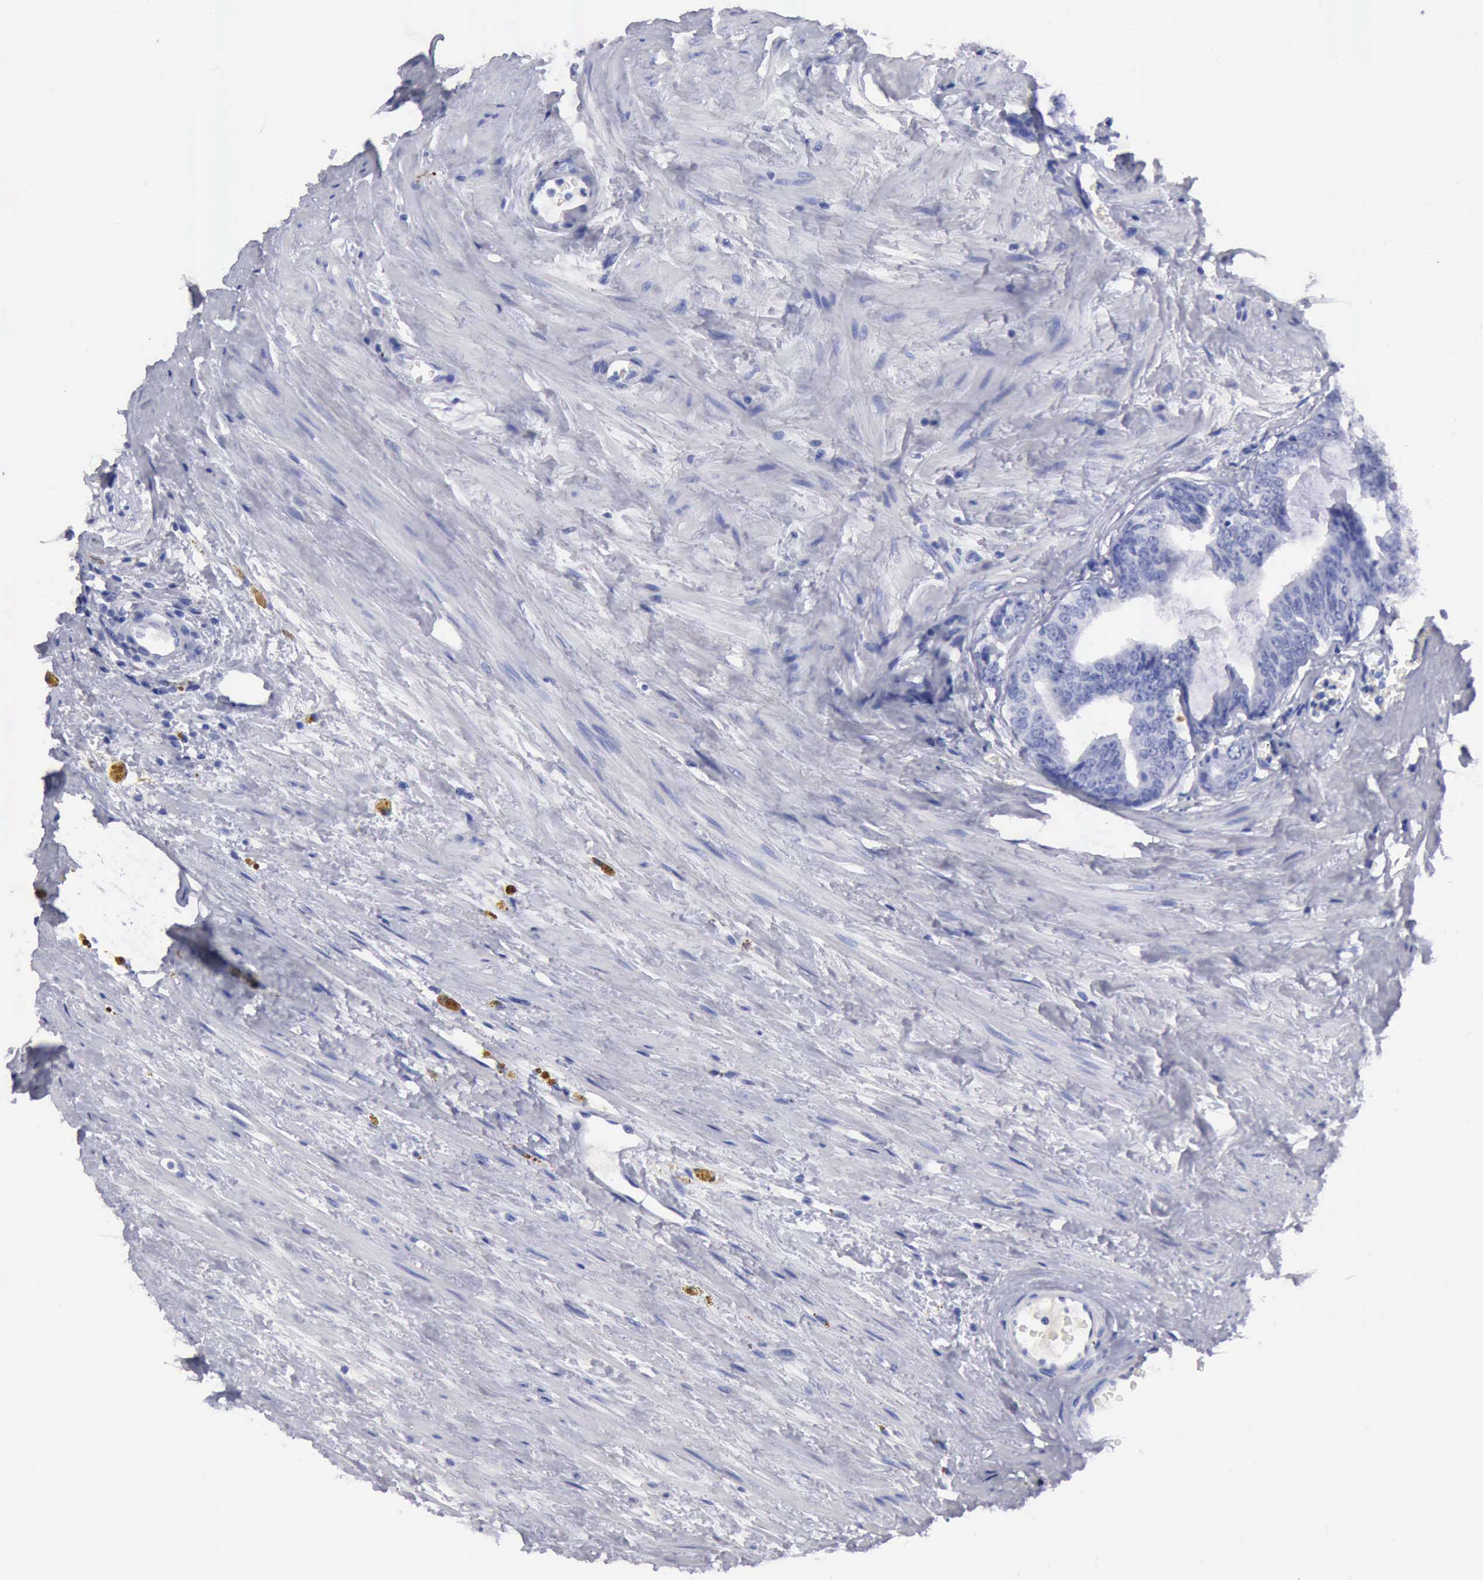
{"staining": {"intensity": "negative", "quantity": "none", "location": "none"}, "tissue": "prostate cancer", "cell_type": "Tumor cells", "image_type": "cancer", "snomed": [{"axis": "morphology", "description": "Adenocarcinoma, Medium grade"}, {"axis": "topography", "description": "Prostate"}], "caption": "An IHC image of prostate cancer (adenocarcinoma (medium-grade)) is shown. There is no staining in tumor cells of prostate cancer (adenocarcinoma (medium-grade)).", "gene": "CYP19A1", "patient": {"sex": "male", "age": 79}}